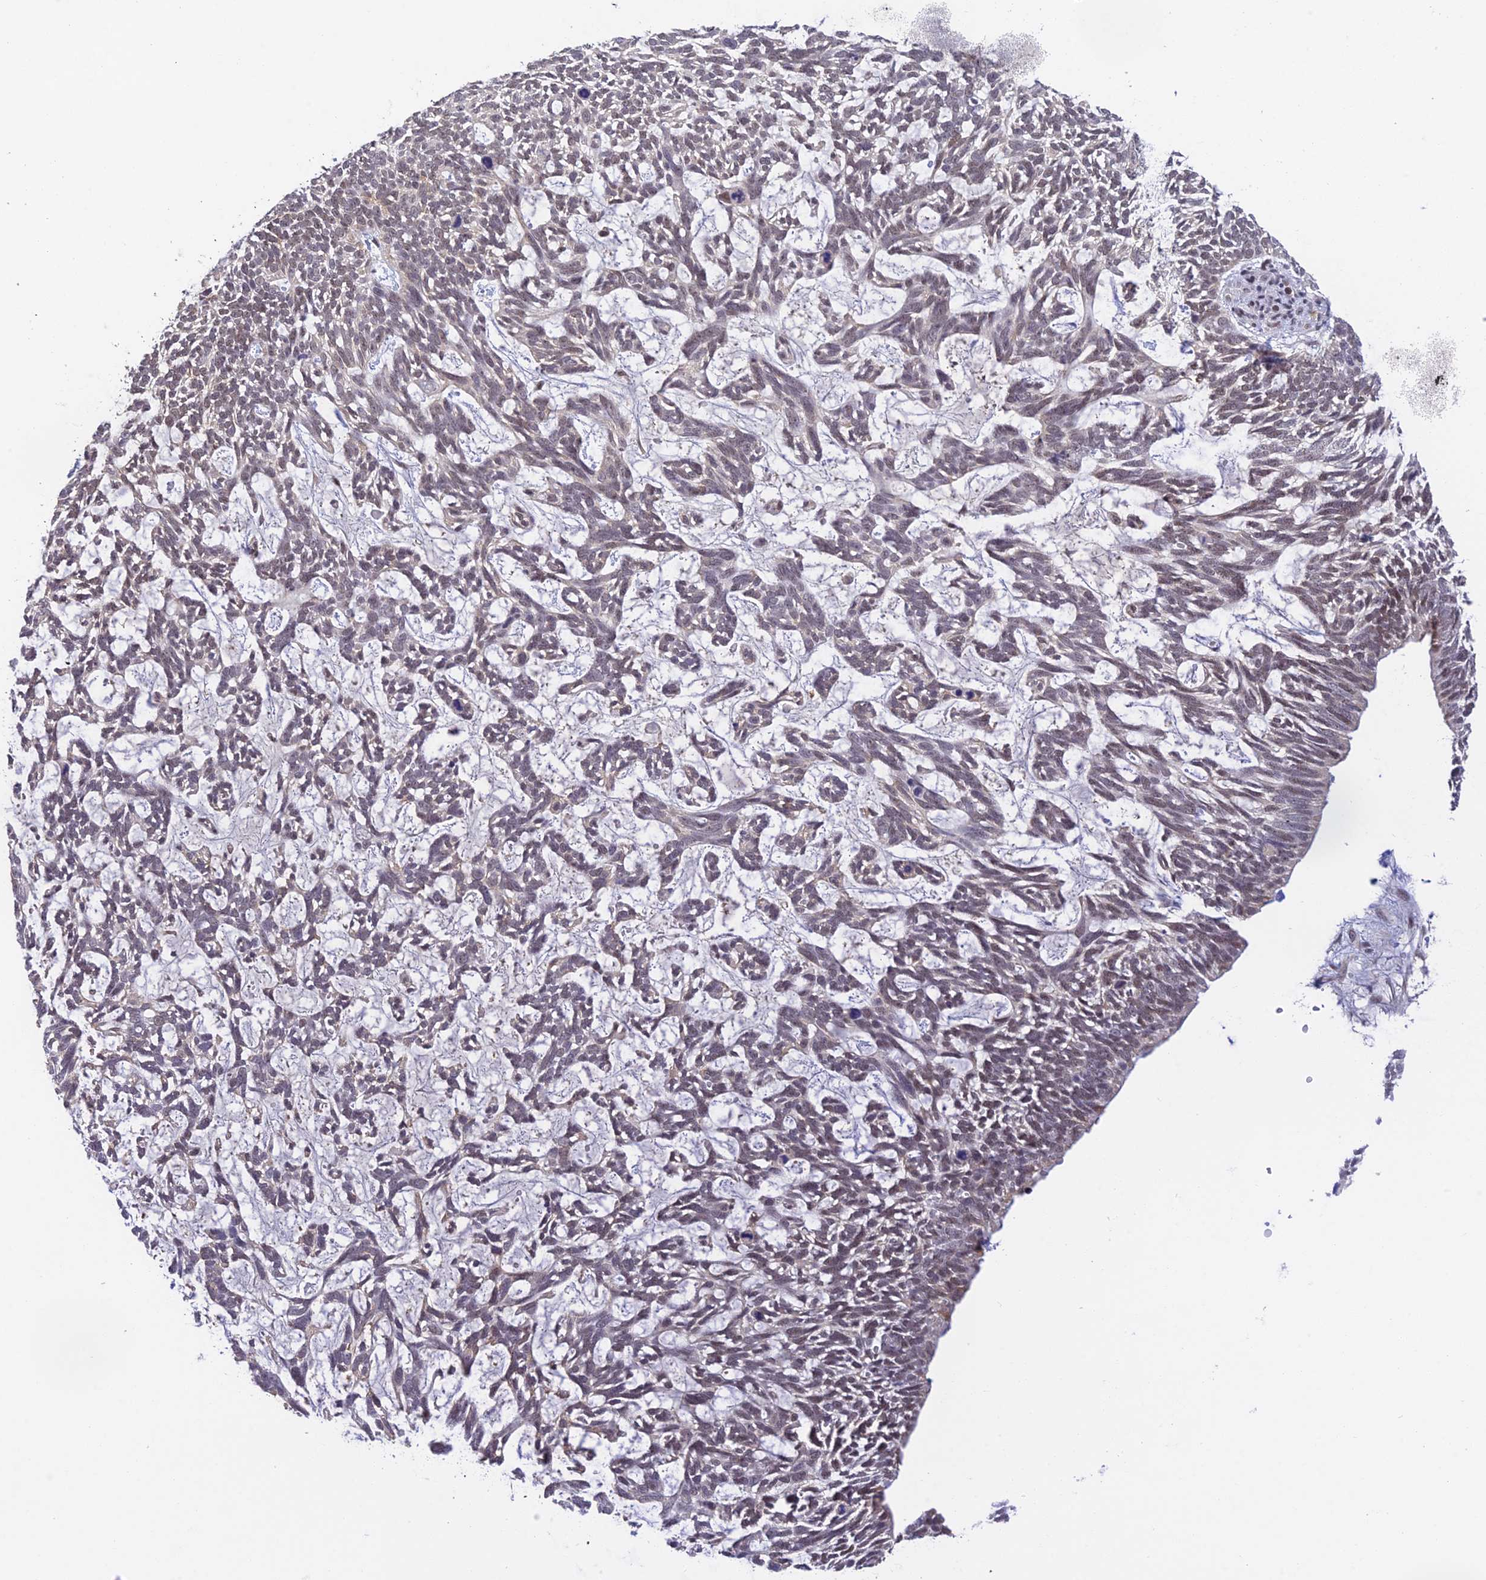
{"staining": {"intensity": "negative", "quantity": "none", "location": "none"}, "tissue": "skin cancer", "cell_type": "Tumor cells", "image_type": "cancer", "snomed": [{"axis": "morphology", "description": "Basal cell carcinoma"}, {"axis": "topography", "description": "Skin"}], "caption": "This is an IHC micrograph of human skin cancer (basal cell carcinoma). There is no expression in tumor cells.", "gene": "THAP11", "patient": {"sex": "male", "age": 88}}